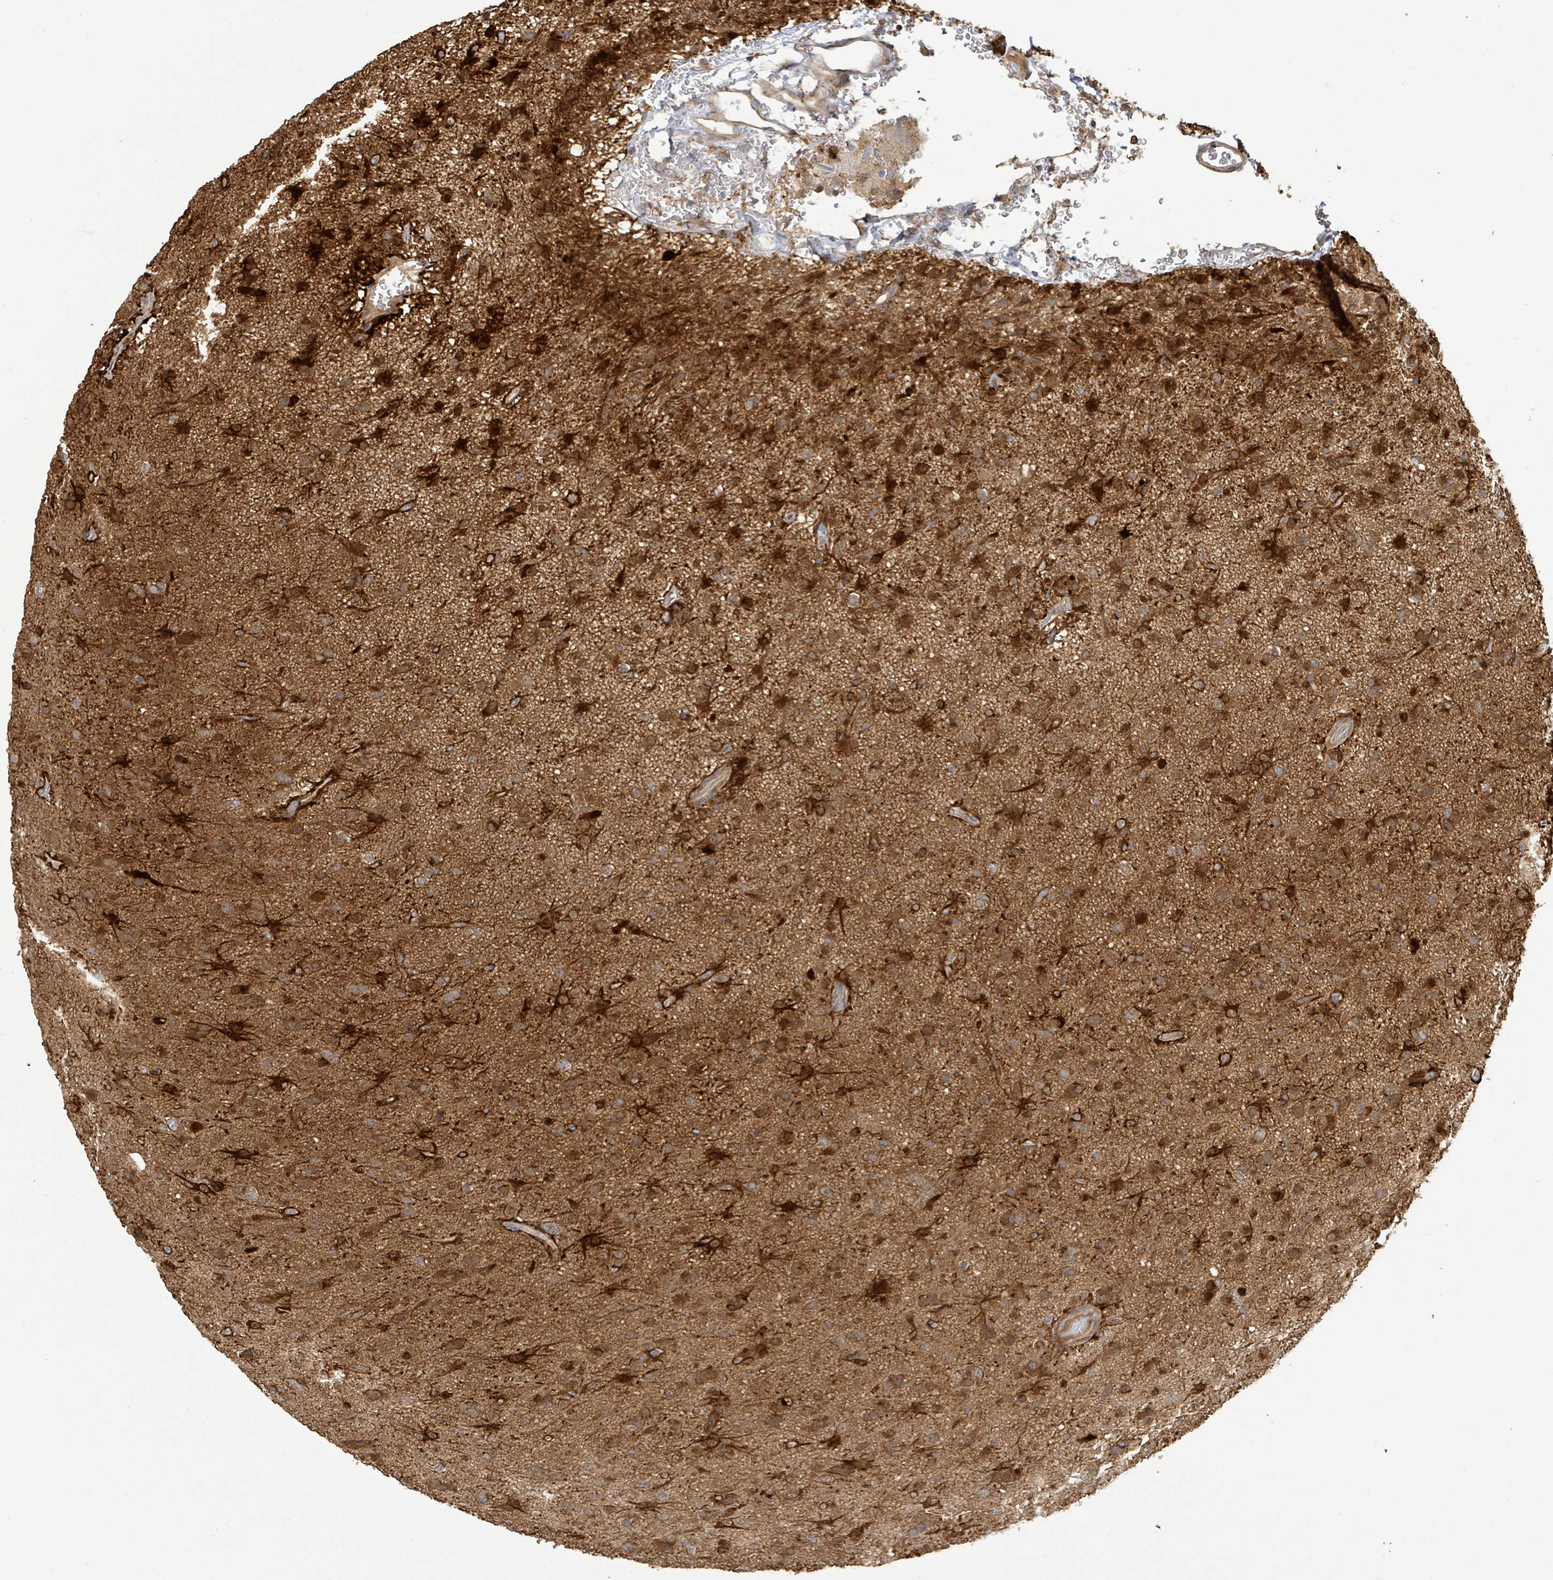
{"staining": {"intensity": "strong", "quantity": ">75%", "location": "cytoplasmic/membranous"}, "tissue": "glioma", "cell_type": "Tumor cells", "image_type": "cancer", "snomed": [{"axis": "morphology", "description": "Glioma, malignant, Low grade"}, {"axis": "topography", "description": "Brain"}], "caption": "A high amount of strong cytoplasmic/membranous positivity is present in about >75% of tumor cells in glioma tissue. (DAB (3,3'-diaminobenzidine) IHC with brightfield microscopy, high magnification).", "gene": "STARD4", "patient": {"sex": "male", "age": 65}}